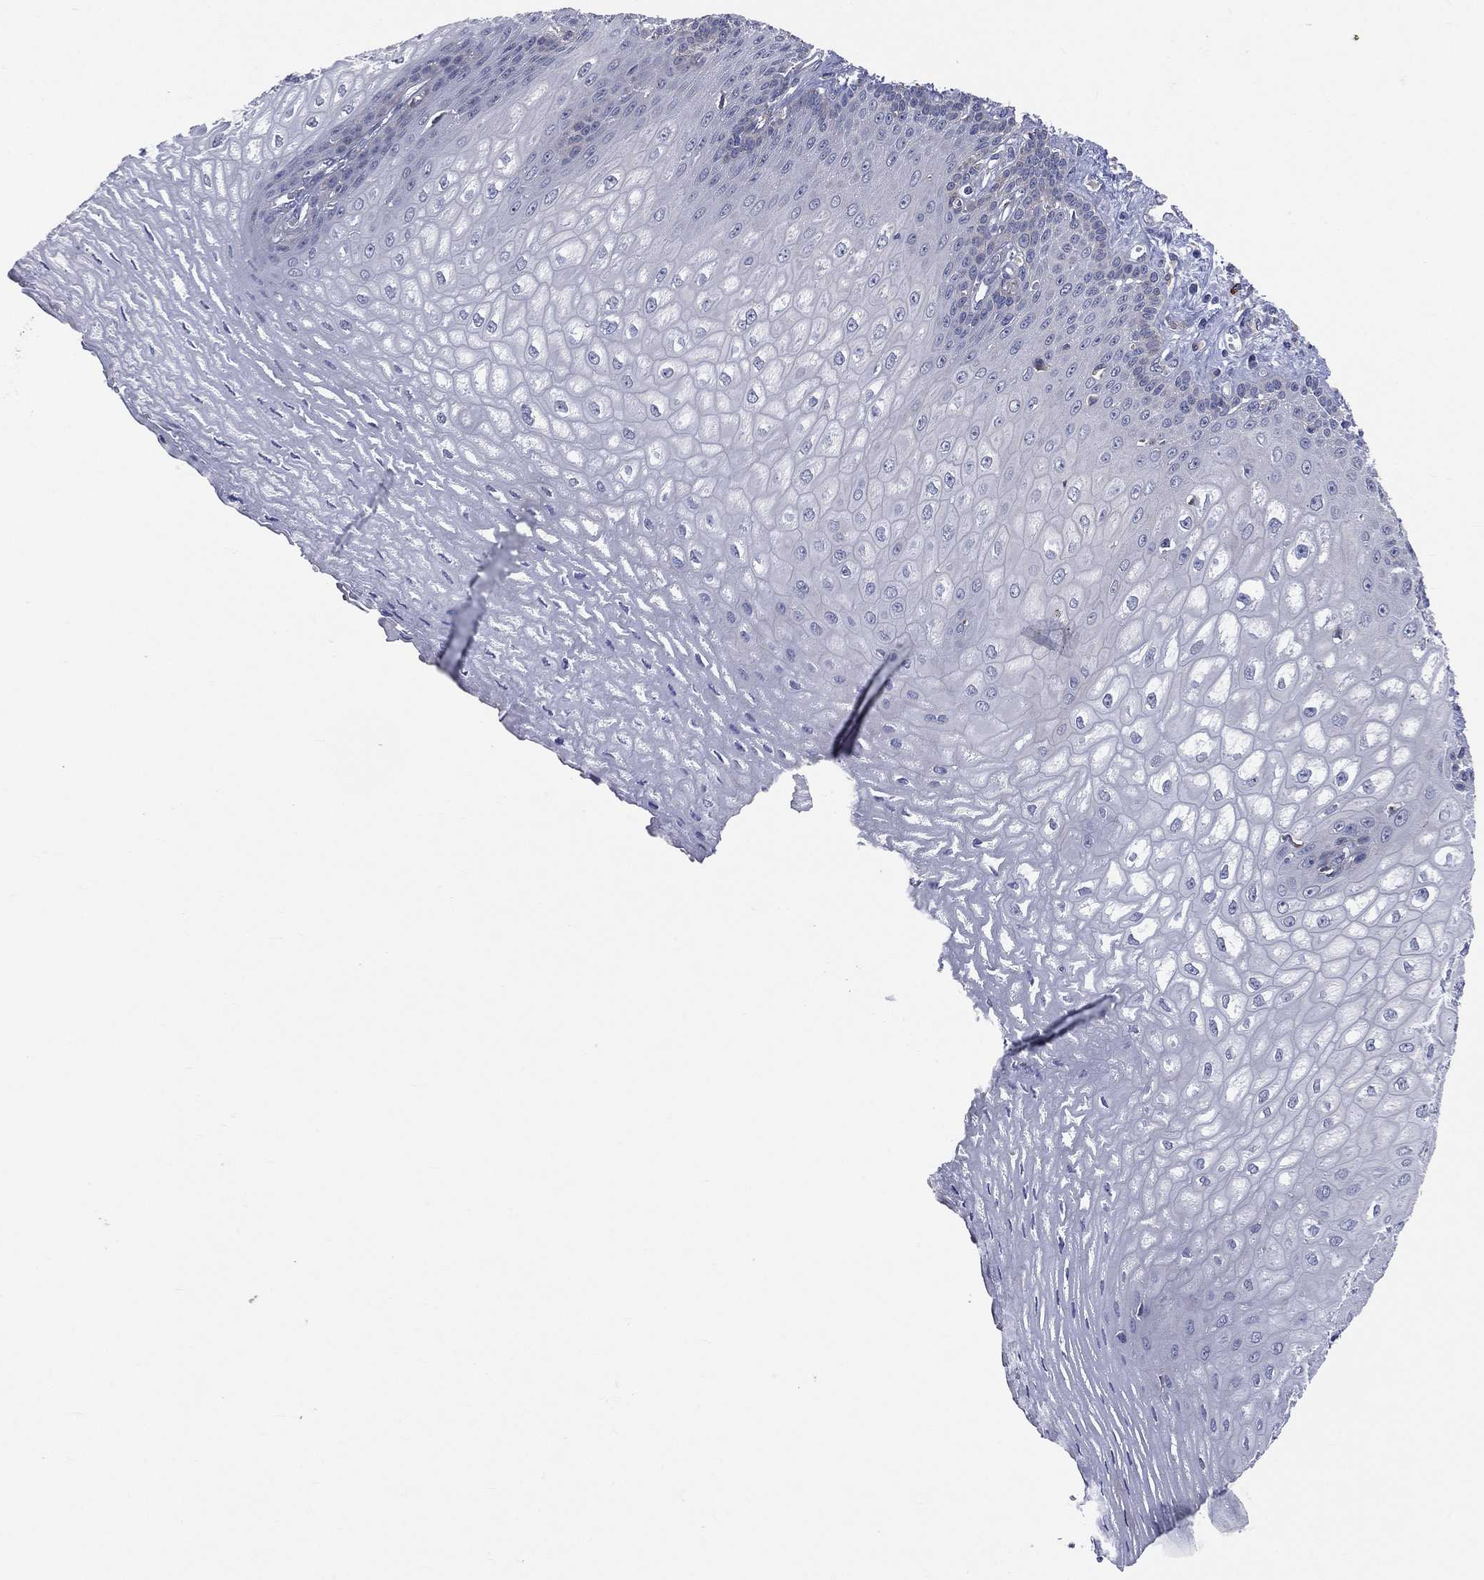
{"staining": {"intensity": "negative", "quantity": "none", "location": "none"}, "tissue": "esophagus", "cell_type": "Squamous epithelial cells", "image_type": "normal", "snomed": [{"axis": "morphology", "description": "Normal tissue, NOS"}, {"axis": "topography", "description": "Esophagus"}], "caption": "The image shows no staining of squamous epithelial cells in unremarkable esophagus.", "gene": "CCDC159", "patient": {"sex": "male", "age": 58}}